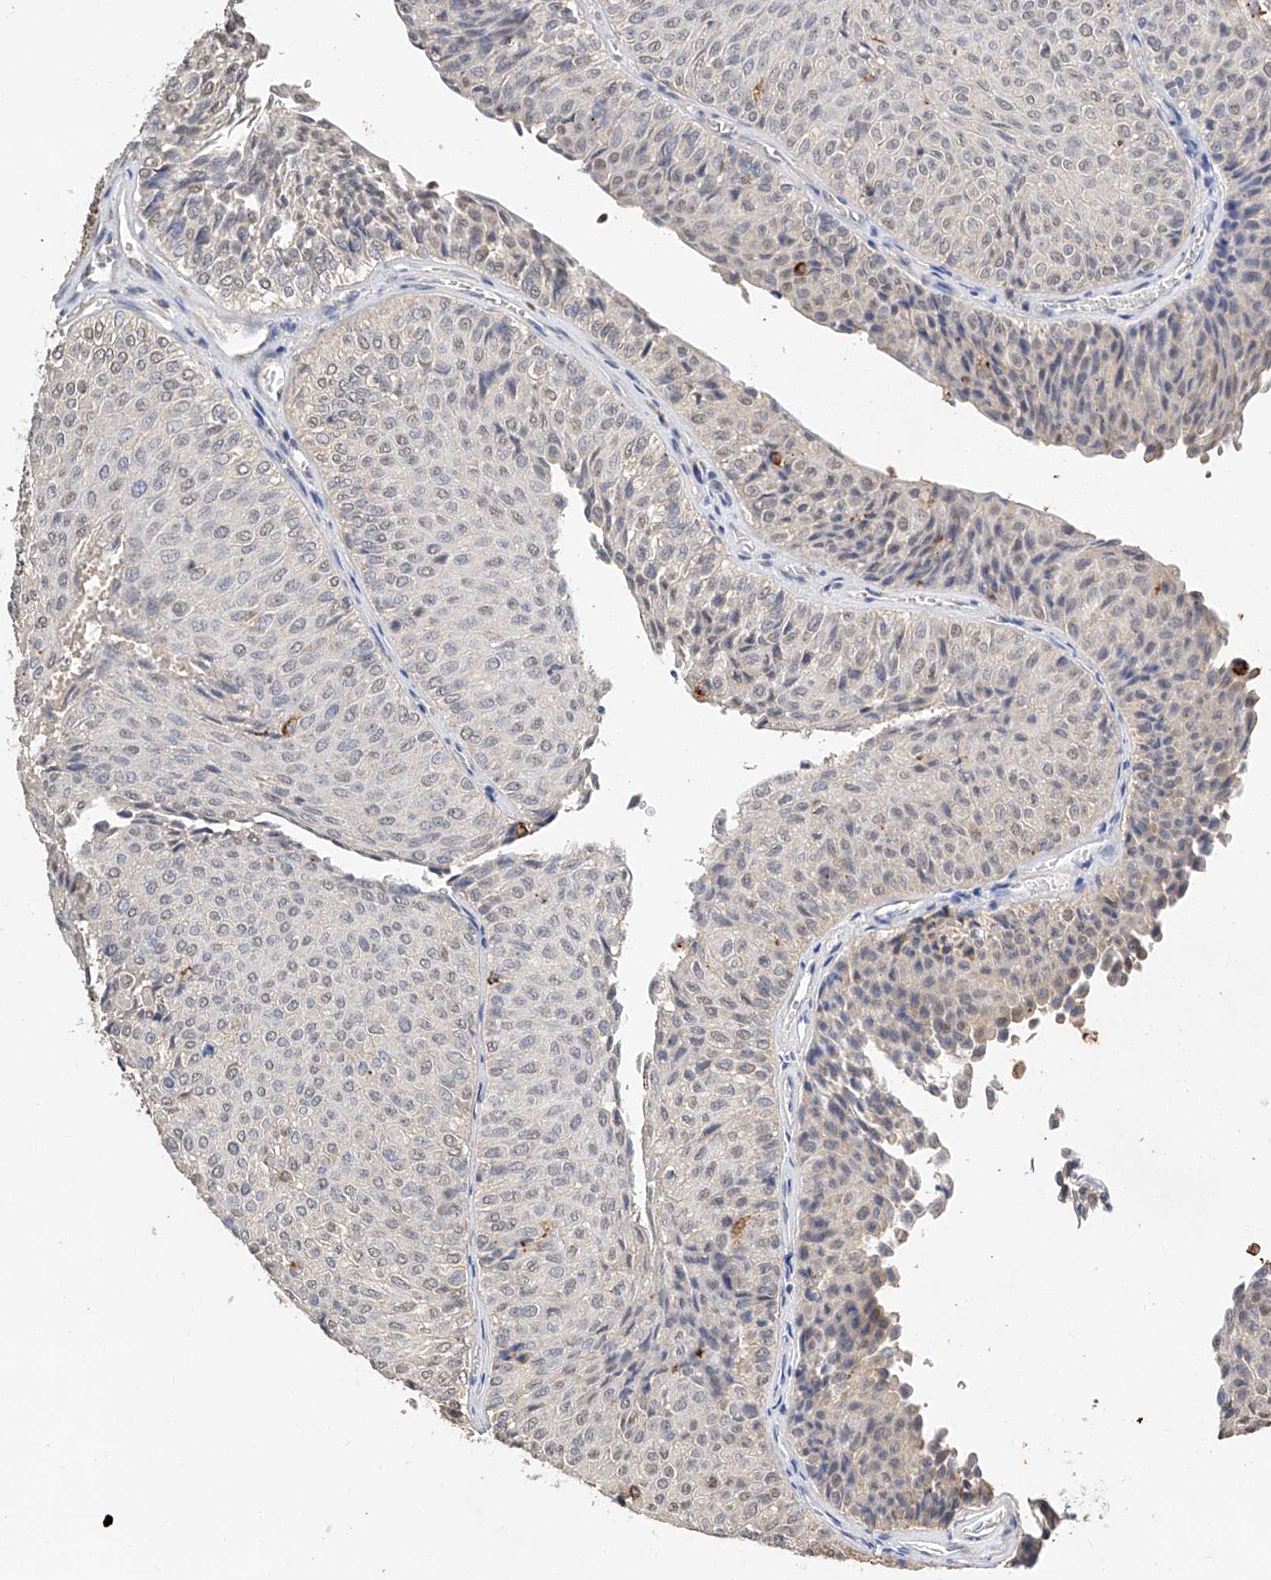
{"staining": {"intensity": "weak", "quantity": "<25%", "location": "nuclear"}, "tissue": "urothelial cancer", "cell_type": "Tumor cells", "image_type": "cancer", "snomed": [{"axis": "morphology", "description": "Urothelial carcinoma, Low grade"}, {"axis": "topography", "description": "Urinary bladder"}], "caption": "Urothelial cancer was stained to show a protein in brown. There is no significant positivity in tumor cells. The staining was performed using DAB (3,3'-diaminobenzidine) to visualize the protein expression in brown, while the nuclei were stained in blue with hematoxylin (Magnification: 20x).", "gene": "CTDP1", "patient": {"sex": "male", "age": 78}}